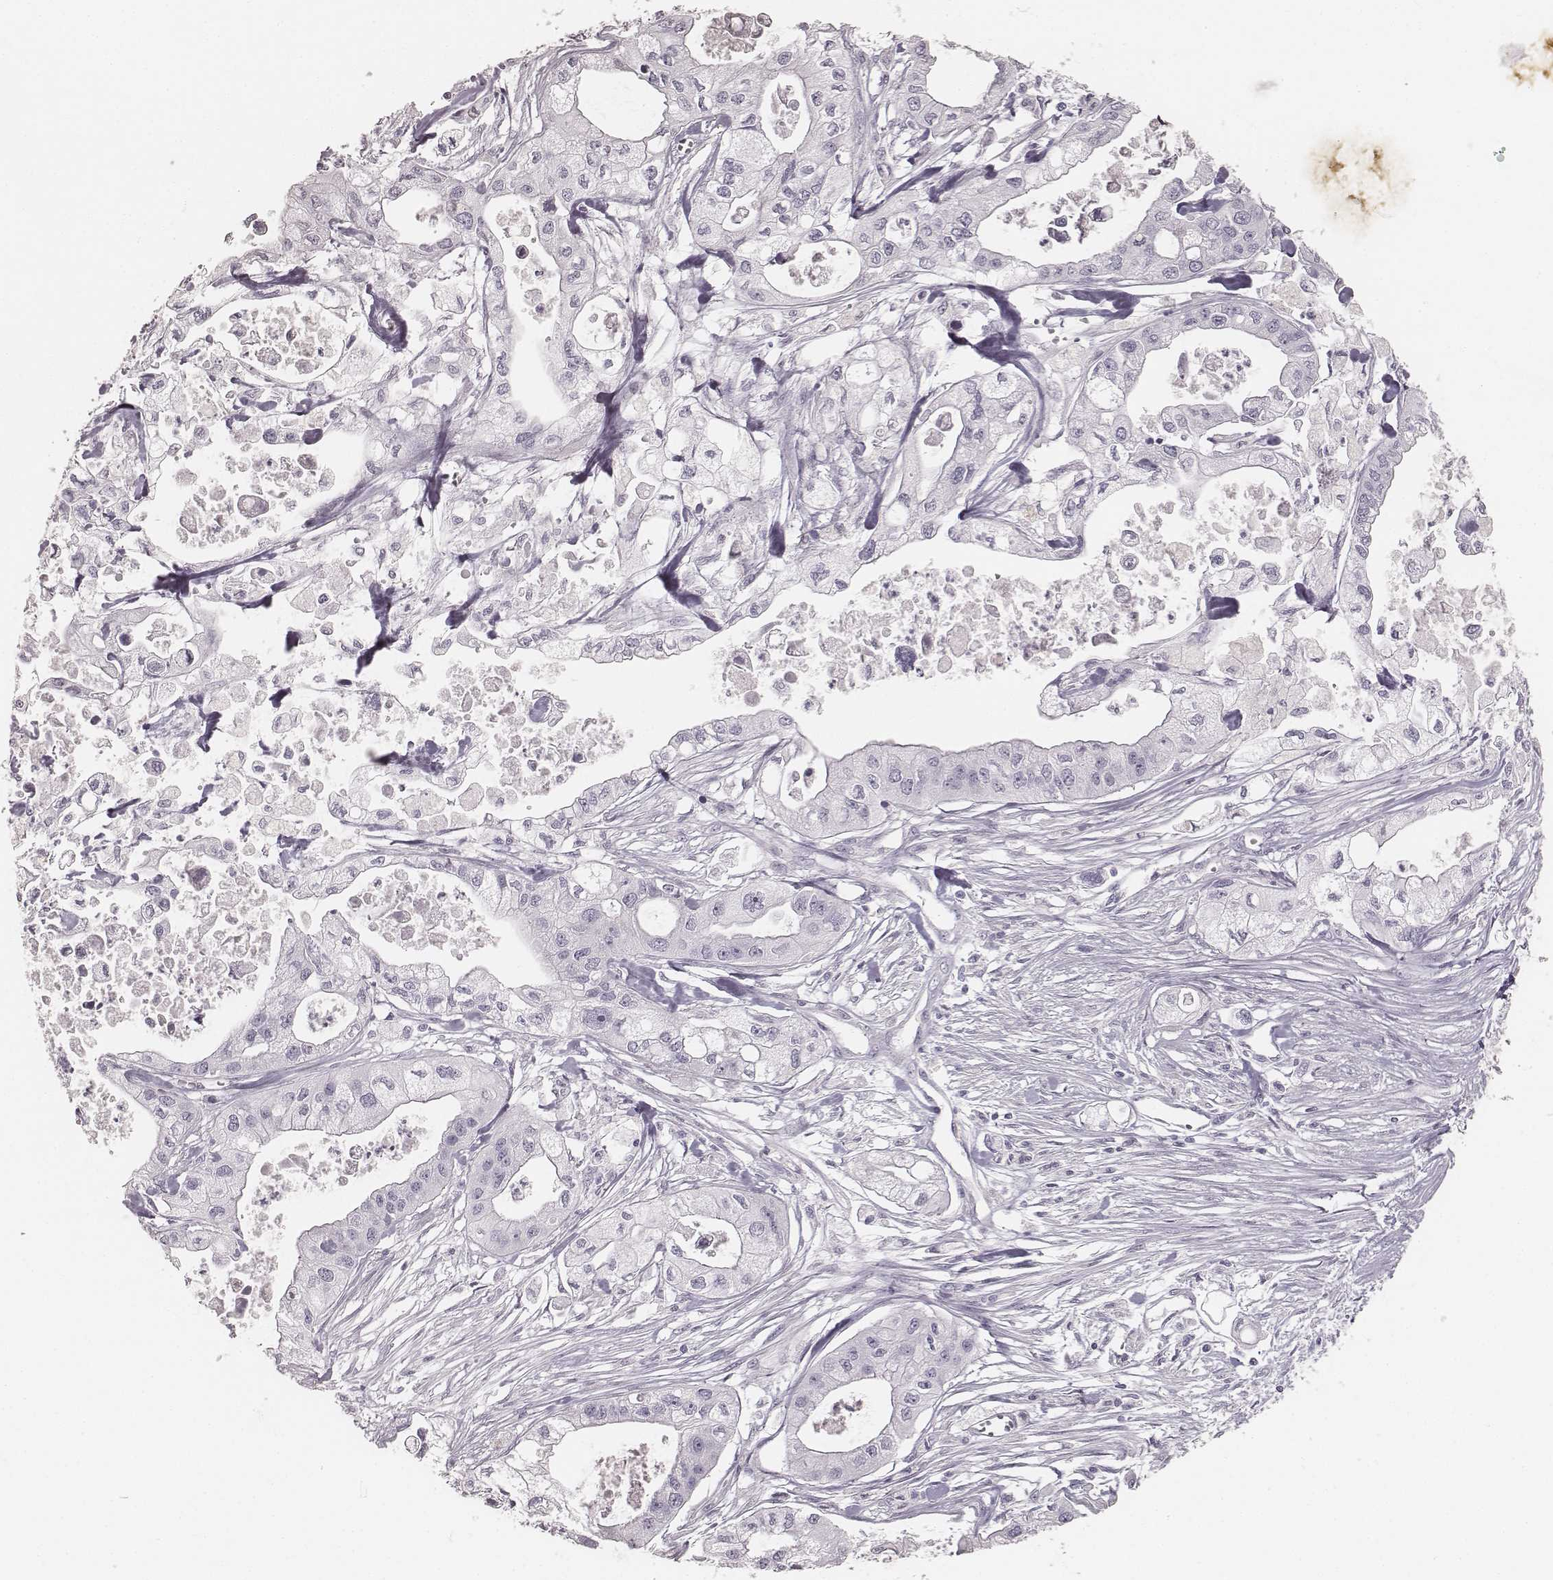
{"staining": {"intensity": "negative", "quantity": "none", "location": "none"}, "tissue": "pancreatic cancer", "cell_type": "Tumor cells", "image_type": "cancer", "snomed": [{"axis": "morphology", "description": "Adenocarcinoma, NOS"}, {"axis": "topography", "description": "Pancreas"}], "caption": "This is an IHC micrograph of pancreatic adenocarcinoma. There is no expression in tumor cells.", "gene": "KRT34", "patient": {"sex": "male", "age": 70}}